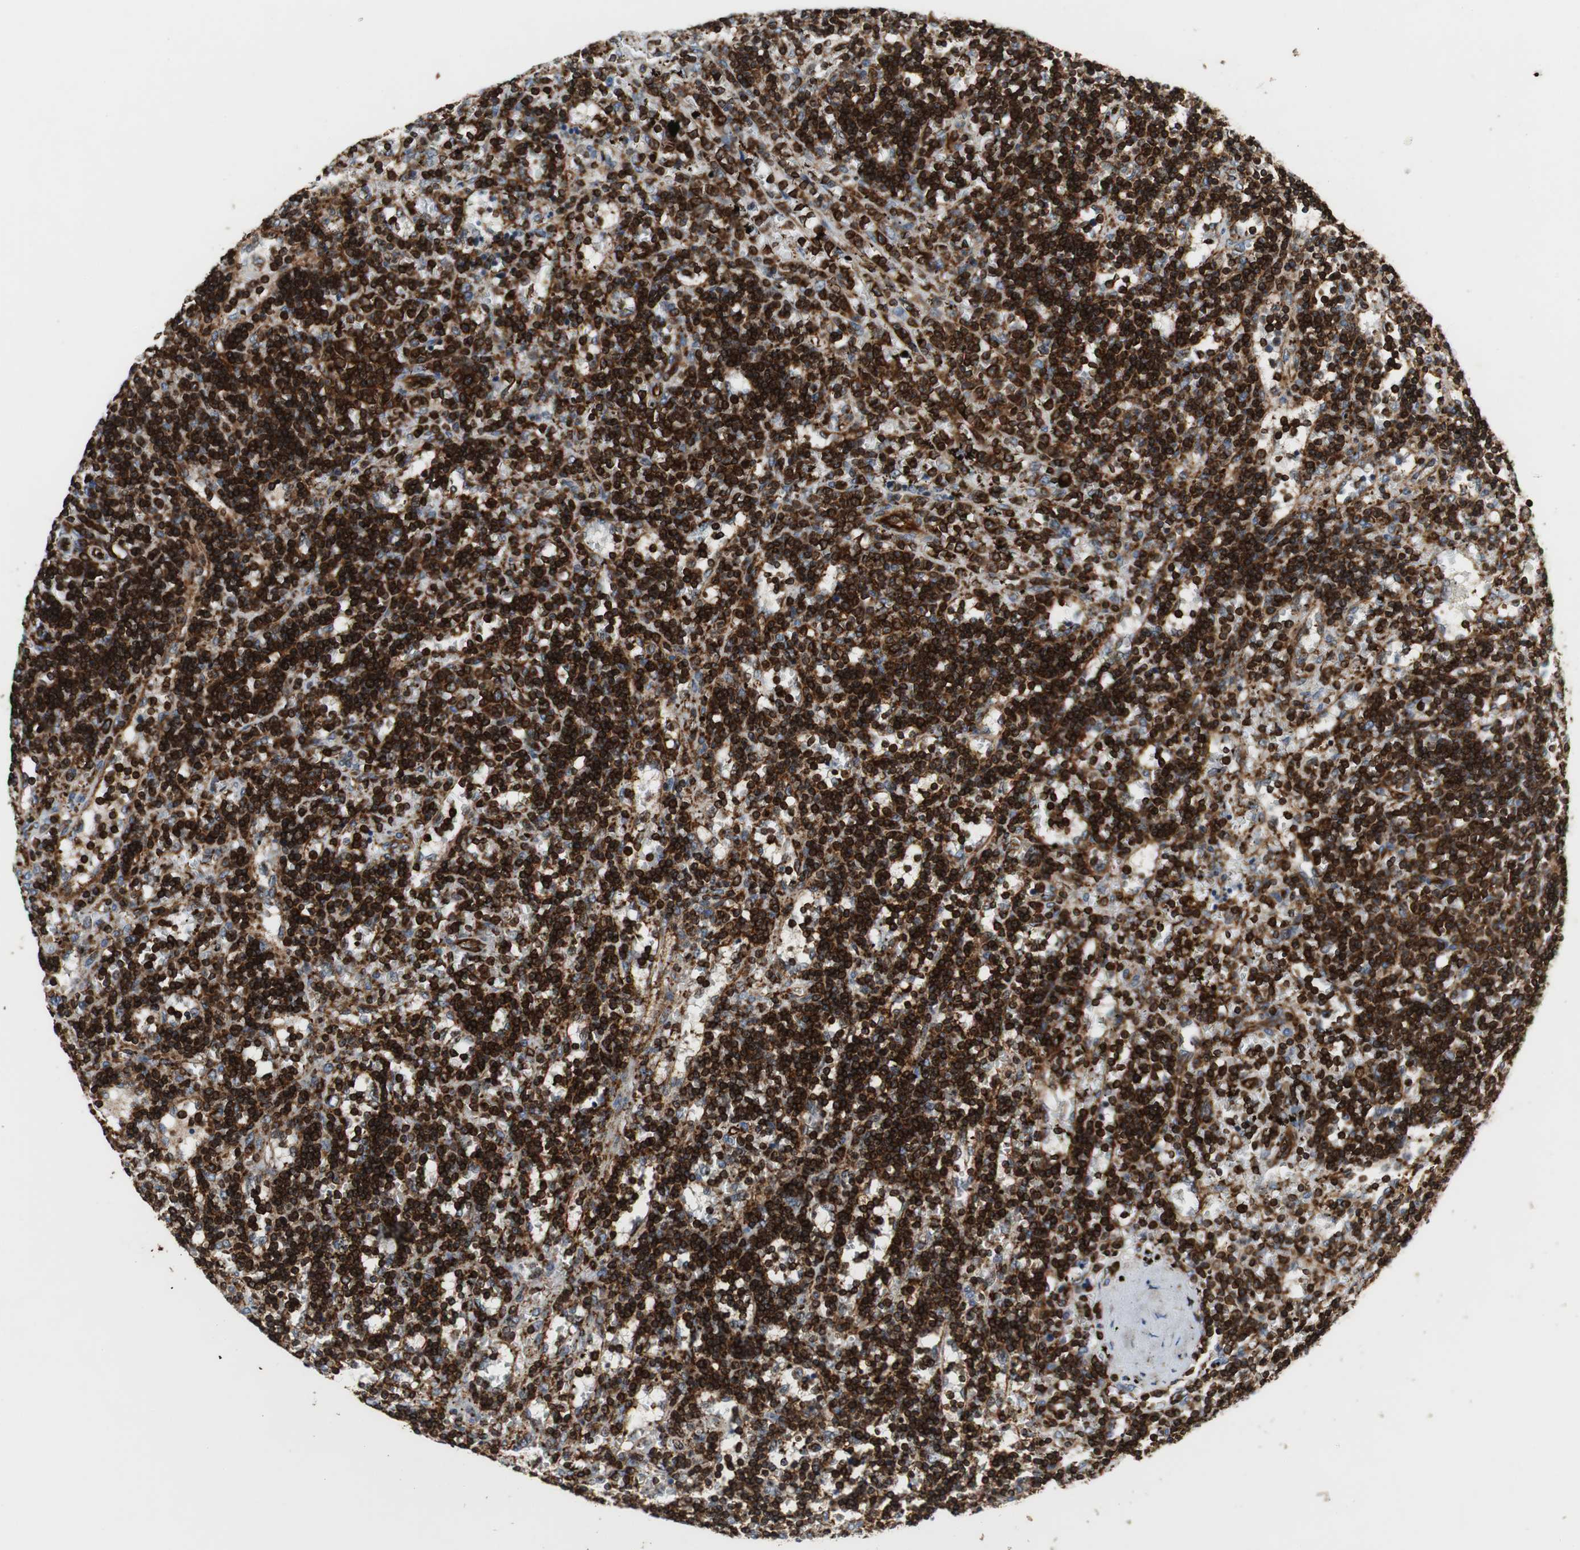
{"staining": {"intensity": "strong", "quantity": ">75%", "location": "cytoplasmic/membranous"}, "tissue": "lymphoma", "cell_type": "Tumor cells", "image_type": "cancer", "snomed": [{"axis": "morphology", "description": "Malignant lymphoma, non-Hodgkin's type, Low grade"}, {"axis": "topography", "description": "Spleen"}], "caption": "A high amount of strong cytoplasmic/membranous positivity is identified in approximately >75% of tumor cells in malignant lymphoma, non-Hodgkin's type (low-grade) tissue.", "gene": "TUBA4A", "patient": {"sex": "male", "age": 60}}